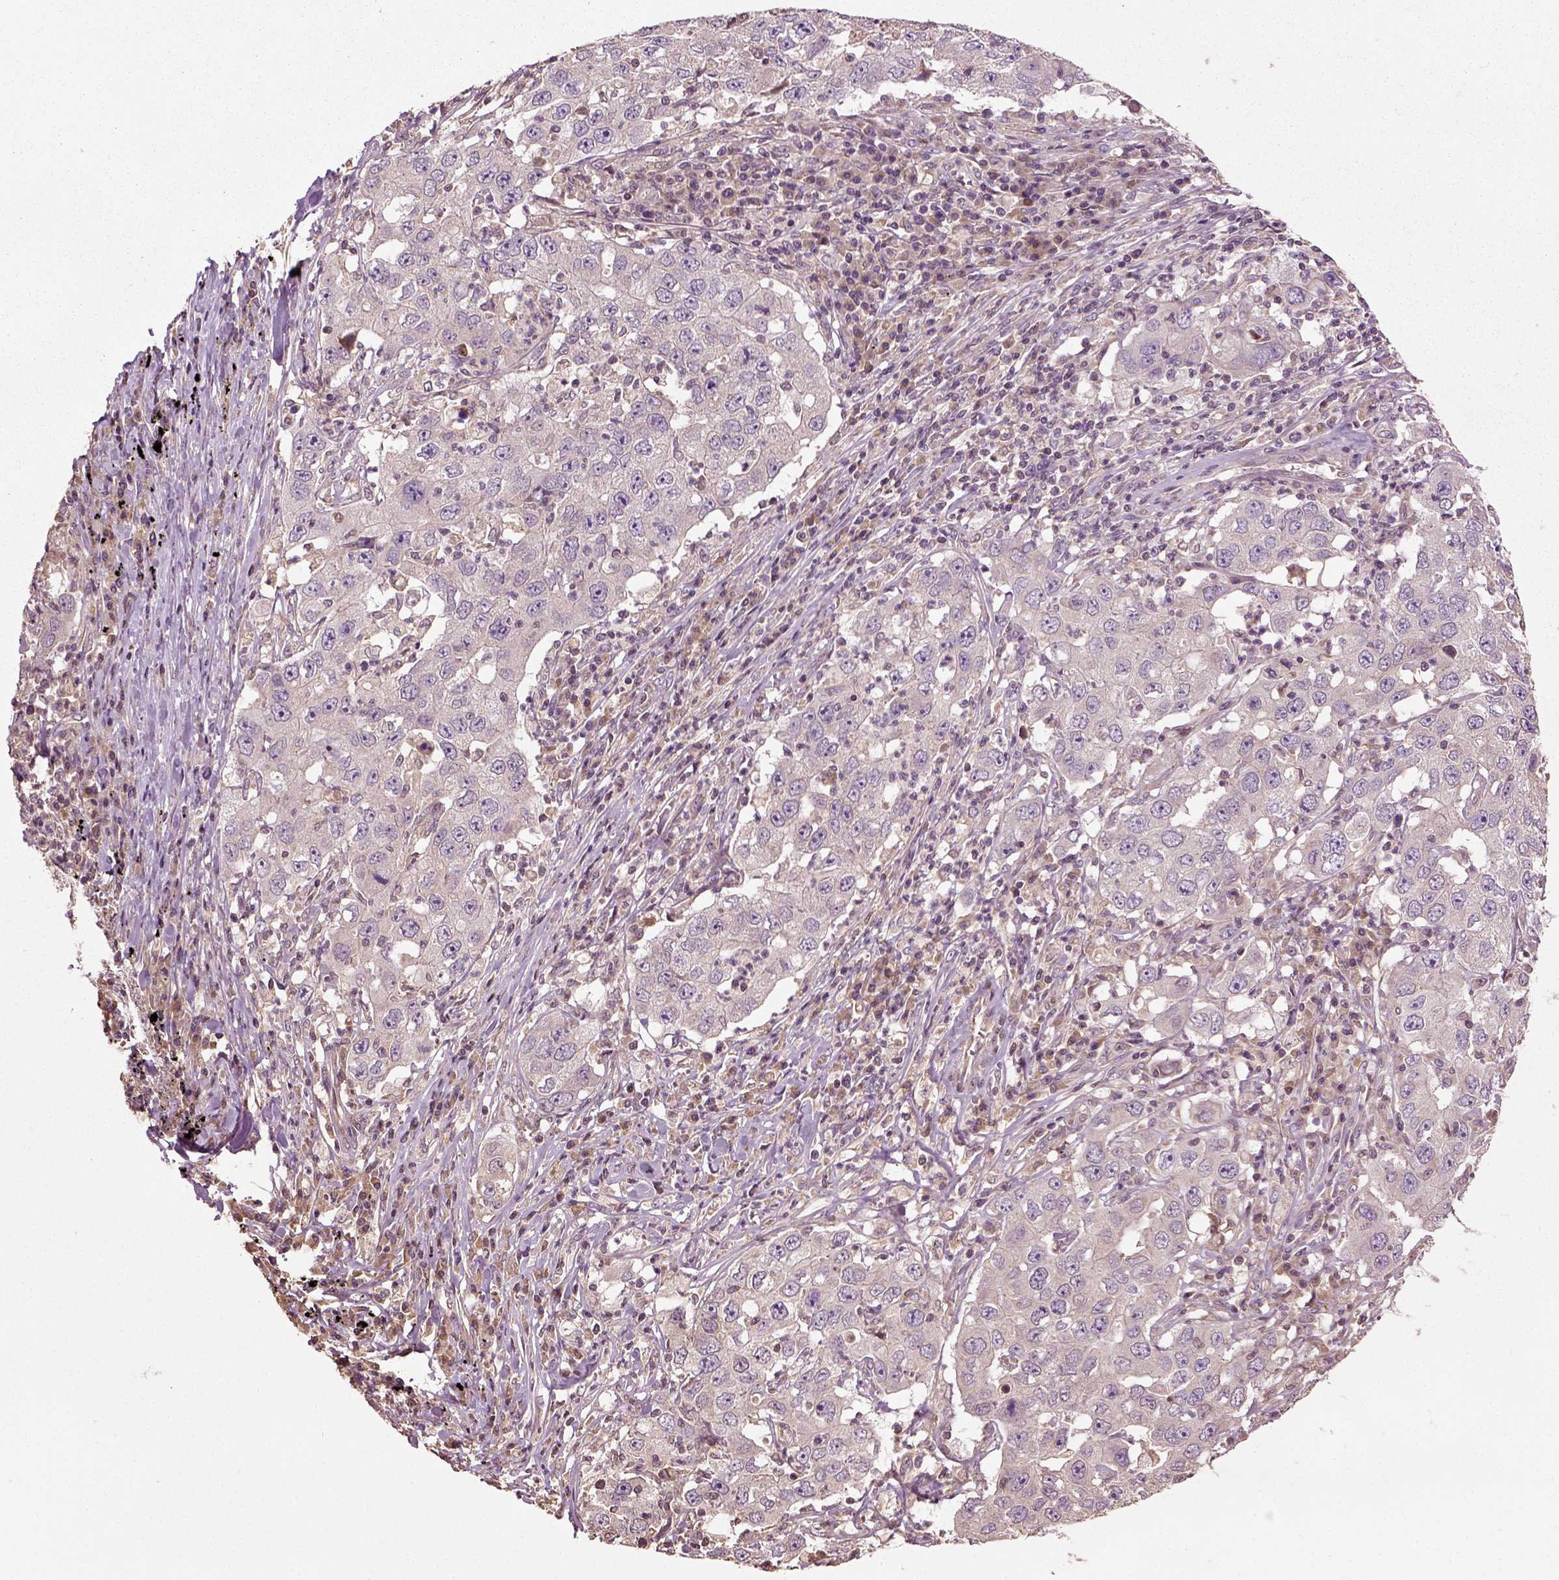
{"staining": {"intensity": "negative", "quantity": "none", "location": "none"}, "tissue": "lung cancer", "cell_type": "Tumor cells", "image_type": "cancer", "snomed": [{"axis": "morphology", "description": "Adenocarcinoma, NOS"}, {"axis": "topography", "description": "Lung"}], "caption": "There is no significant expression in tumor cells of adenocarcinoma (lung).", "gene": "ERV3-1", "patient": {"sex": "male", "age": 73}}